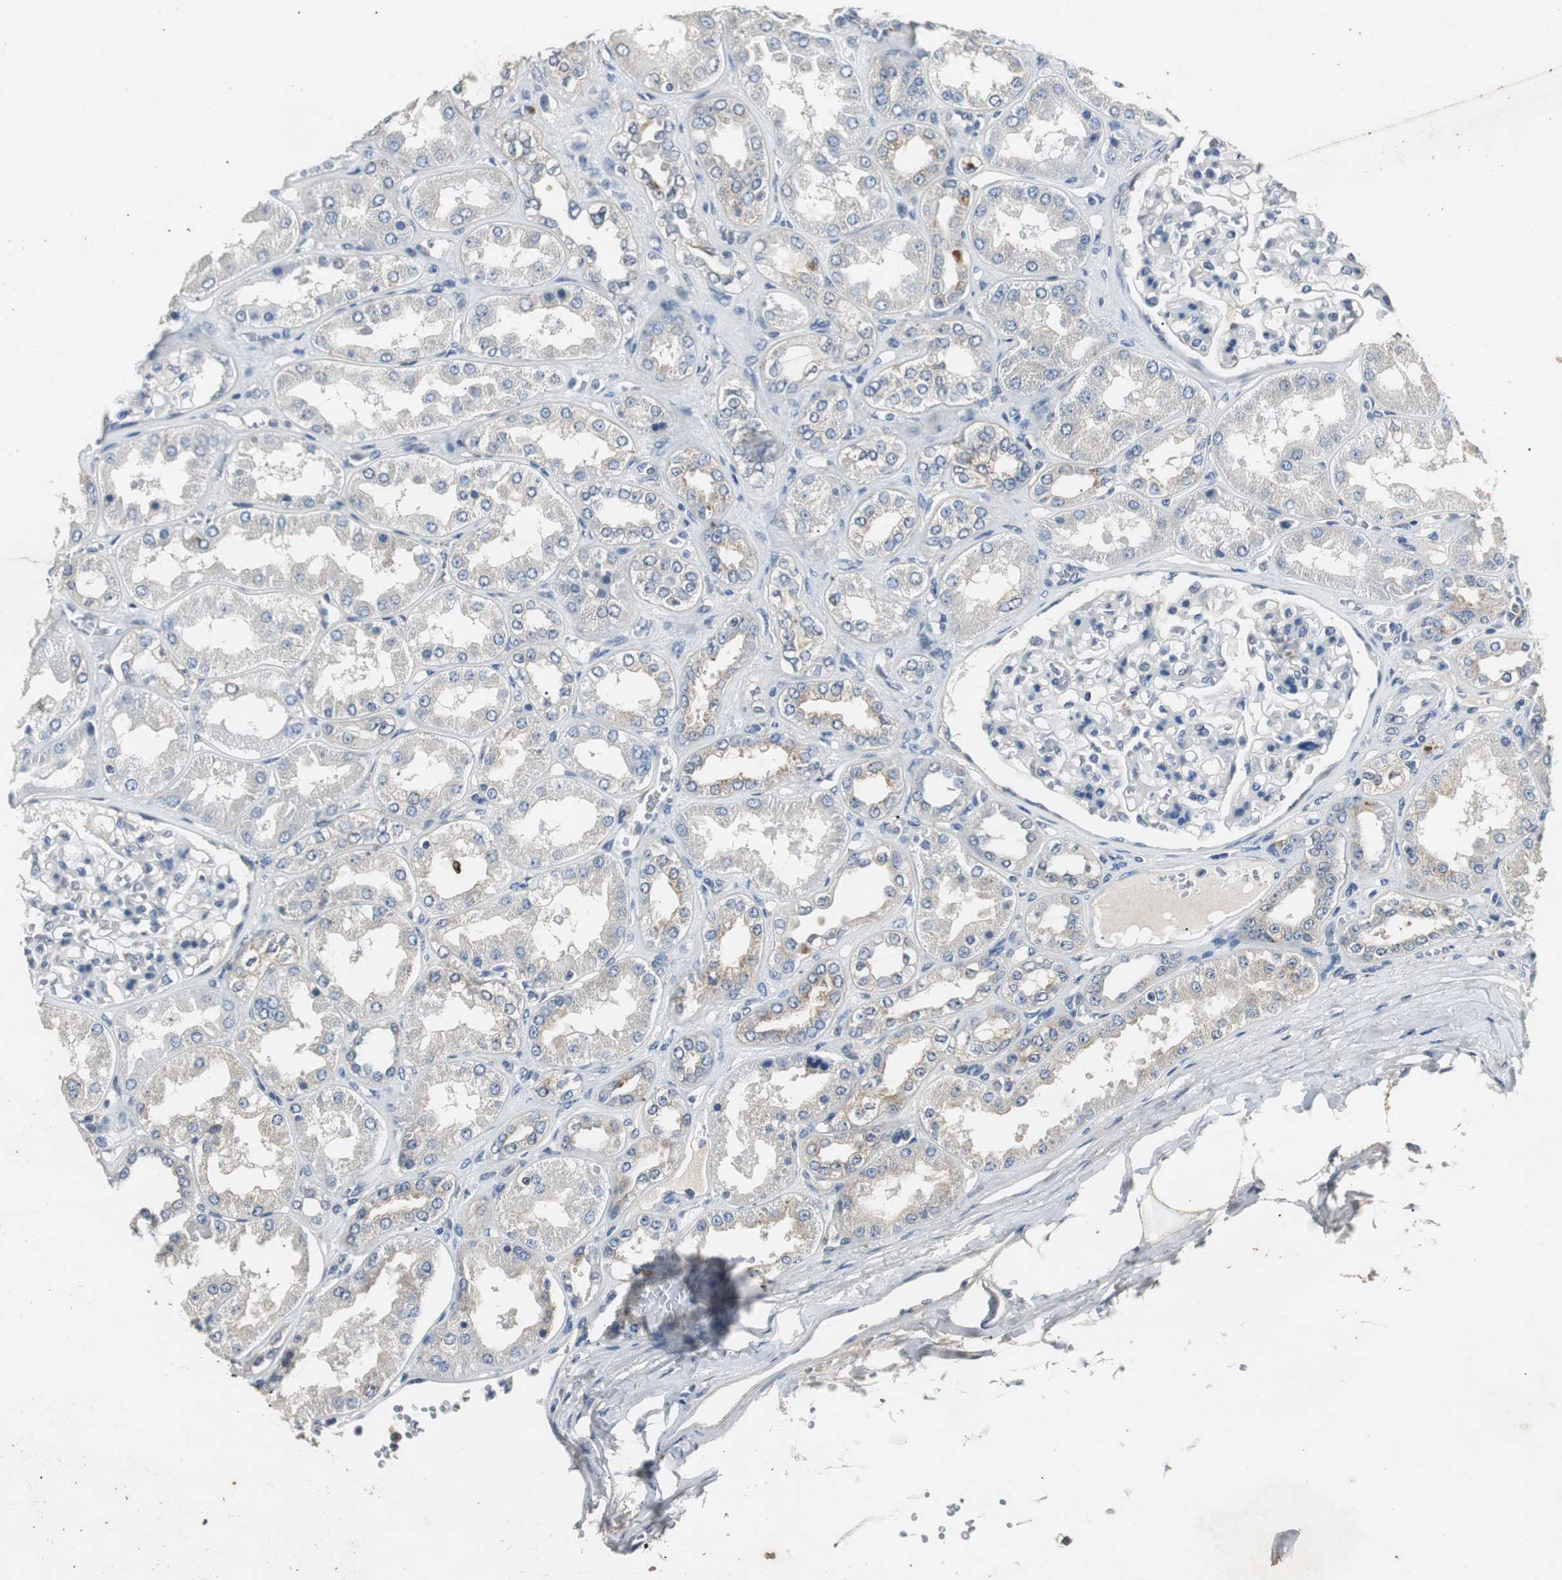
{"staining": {"intensity": "negative", "quantity": "none", "location": "none"}, "tissue": "kidney", "cell_type": "Cells in glomeruli", "image_type": "normal", "snomed": [{"axis": "morphology", "description": "Normal tissue, NOS"}, {"axis": "topography", "description": "Kidney"}], "caption": "Immunohistochemistry (IHC) image of benign kidney stained for a protein (brown), which shows no staining in cells in glomeruli. The staining was performed using DAB to visualize the protein expression in brown, while the nuclei were stained in blue with hematoxylin (Magnification: 20x).", "gene": "PTPRN2", "patient": {"sex": "female", "age": 56}}